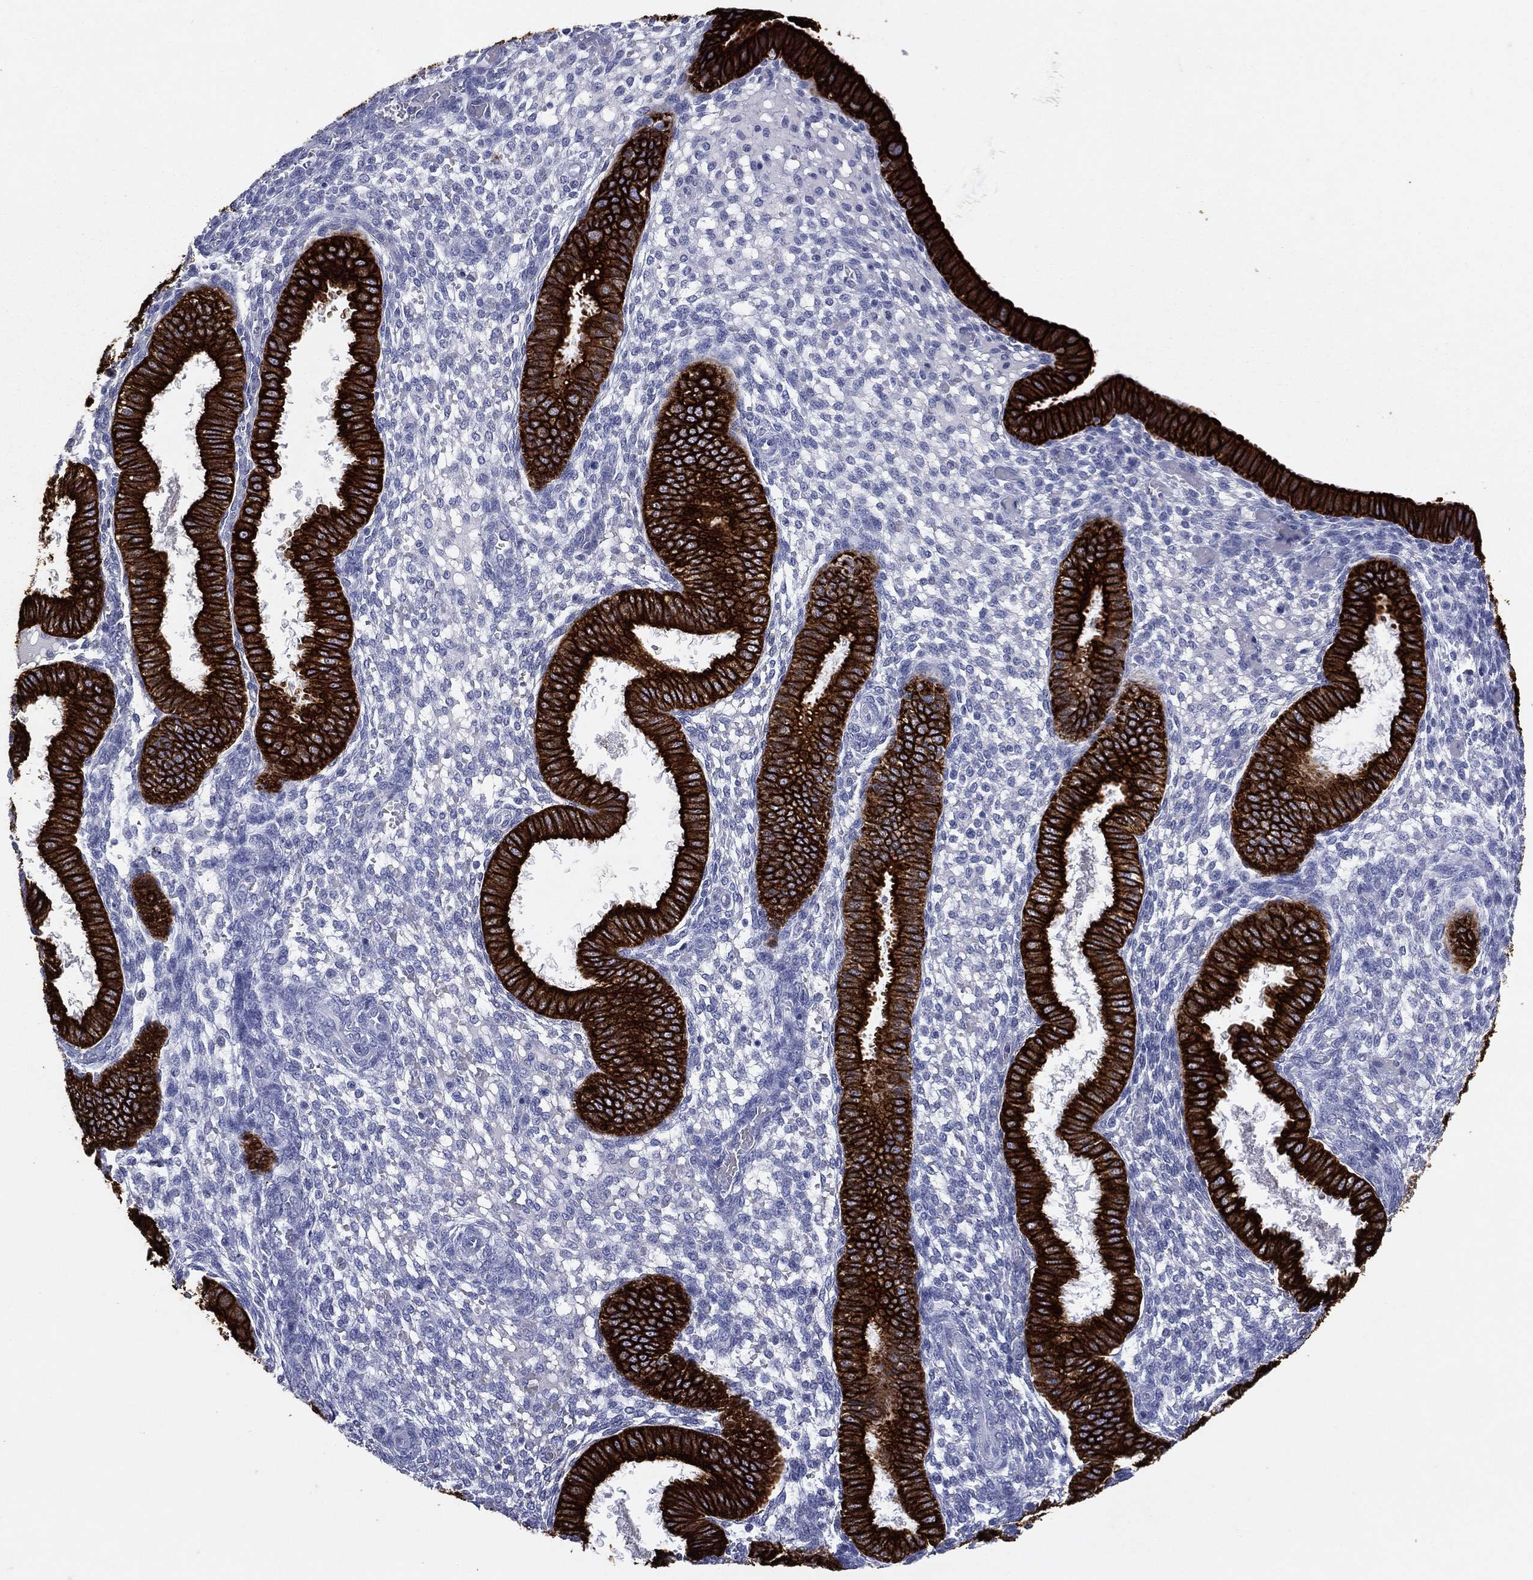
{"staining": {"intensity": "negative", "quantity": "none", "location": "none"}, "tissue": "endometrium", "cell_type": "Cells in endometrial stroma", "image_type": "normal", "snomed": [{"axis": "morphology", "description": "Normal tissue, NOS"}, {"axis": "topography", "description": "Endometrium"}], "caption": "The IHC micrograph has no significant positivity in cells in endometrial stroma of endometrium.", "gene": "KRT7", "patient": {"sex": "female", "age": 43}}